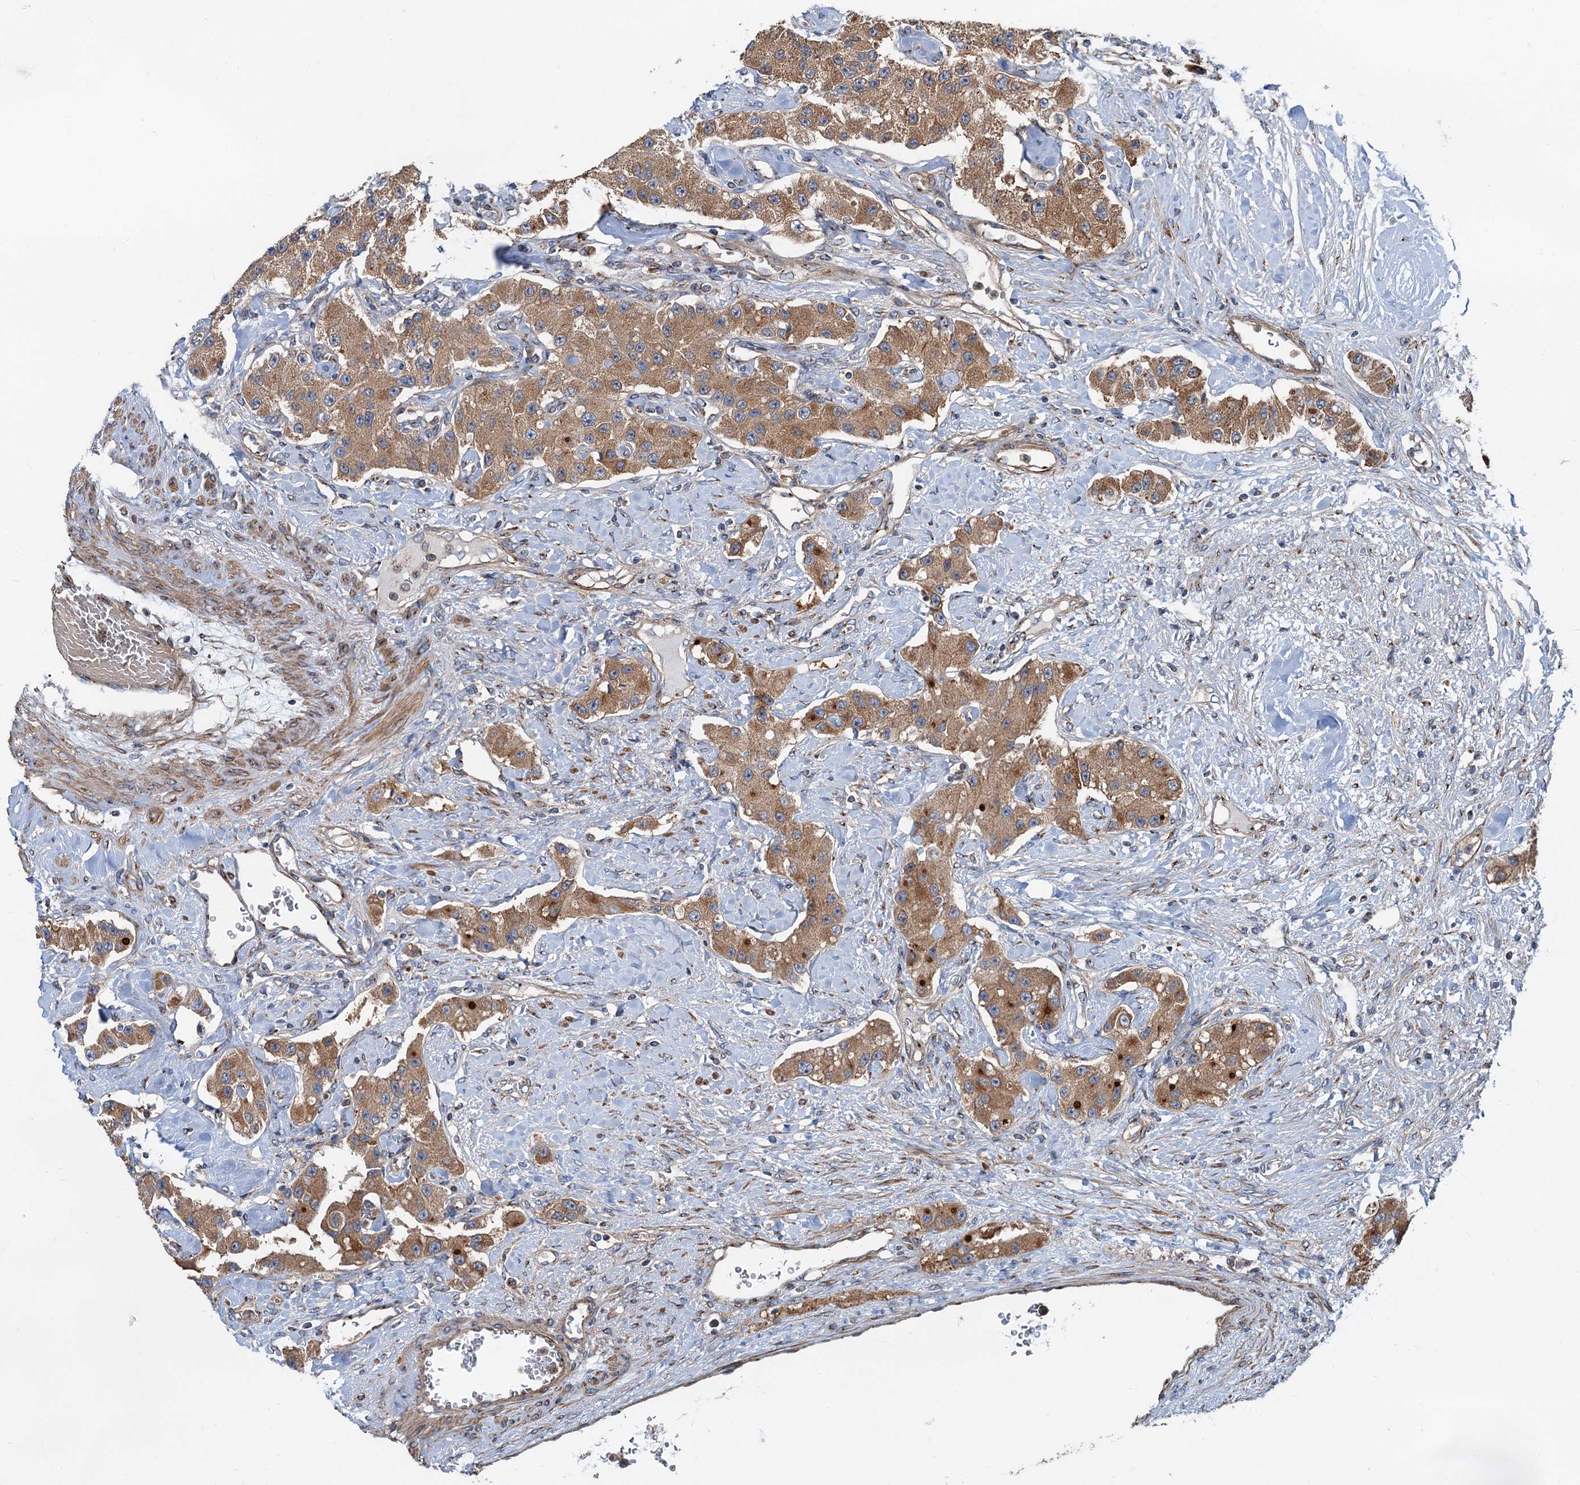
{"staining": {"intensity": "moderate", "quantity": ">75%", "location": "cytoplasmic/membranous"}, "tissue": "carcinoid", "cell_type": "Tumor cells", "image_type": "cancer", "snomed": [{"axis": "morphology", "description": "Carcinoid, malignant, NOS"}, {"axis": "topography", "description": "Pancreas"}], "caption": "This is a histology image of immunohistochemistry staining of carcinoid, which shows moderate staining in the cytoplasmic/membranous of tumor cells.", "gene": "ANKRD26", "patient": {"sex": "male", "age": 41}}